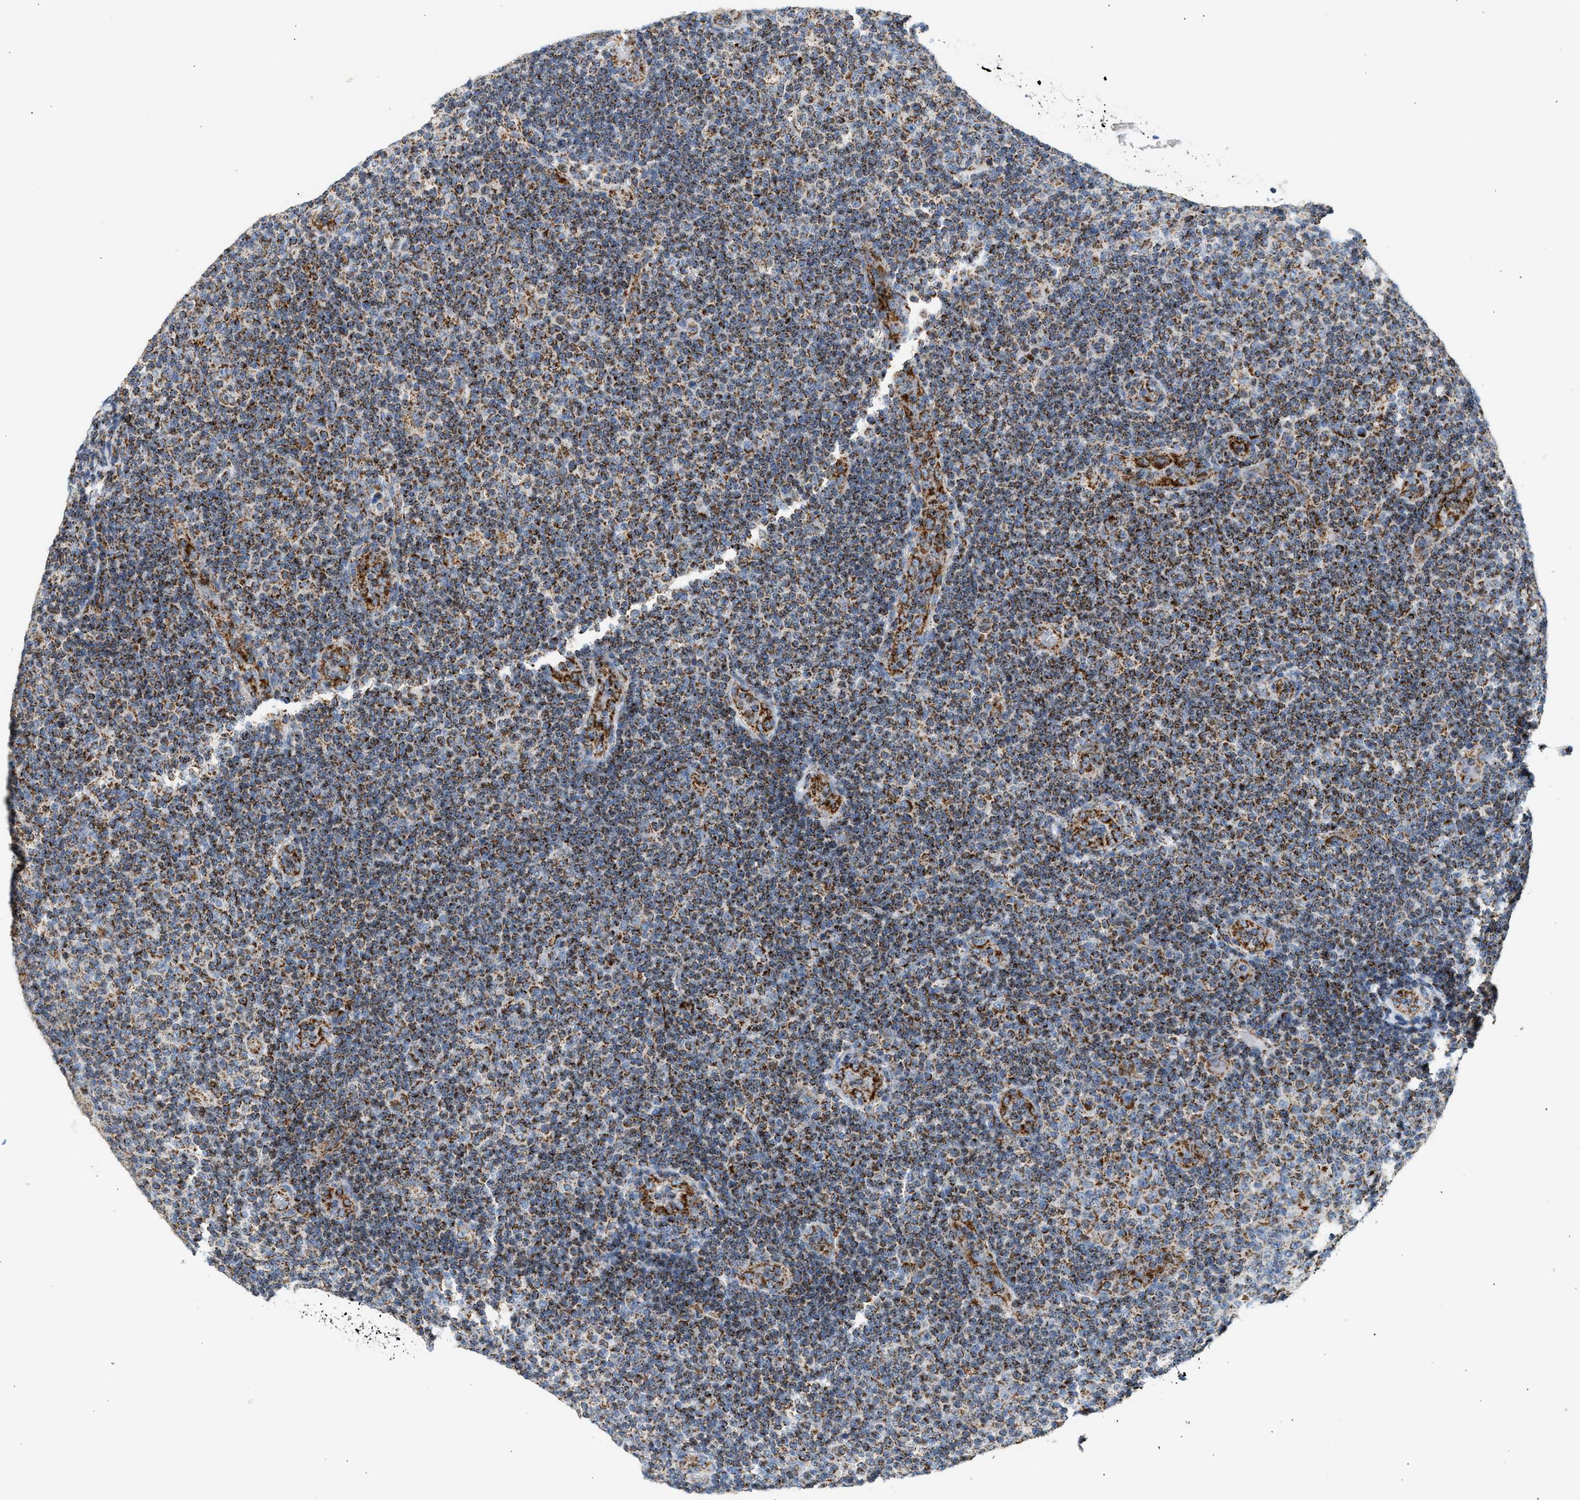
{"staining": {"intensity": "moderate", "quantity": ">75%", "location": "cytoplasmic/membranous"}, "tissue": "lymphoma", "cell_type": "Tumor cells", "image_type": "cancer", "snomed": [{"axis": "morphology", "description": "Malignant lymphoma, non-Hodgkin's type, Low grade"}, {"axis": "topography", "description": "Lymph node"}], "caption": "A brown stain labels moderate cytoplasmic/membranous positivity of a protein in human malignant lymphoma, non-Hodgkin's type (low-grade) tumor cells.", "gene": "OGDH", "patient": {"sex": "male", "age": 83}}